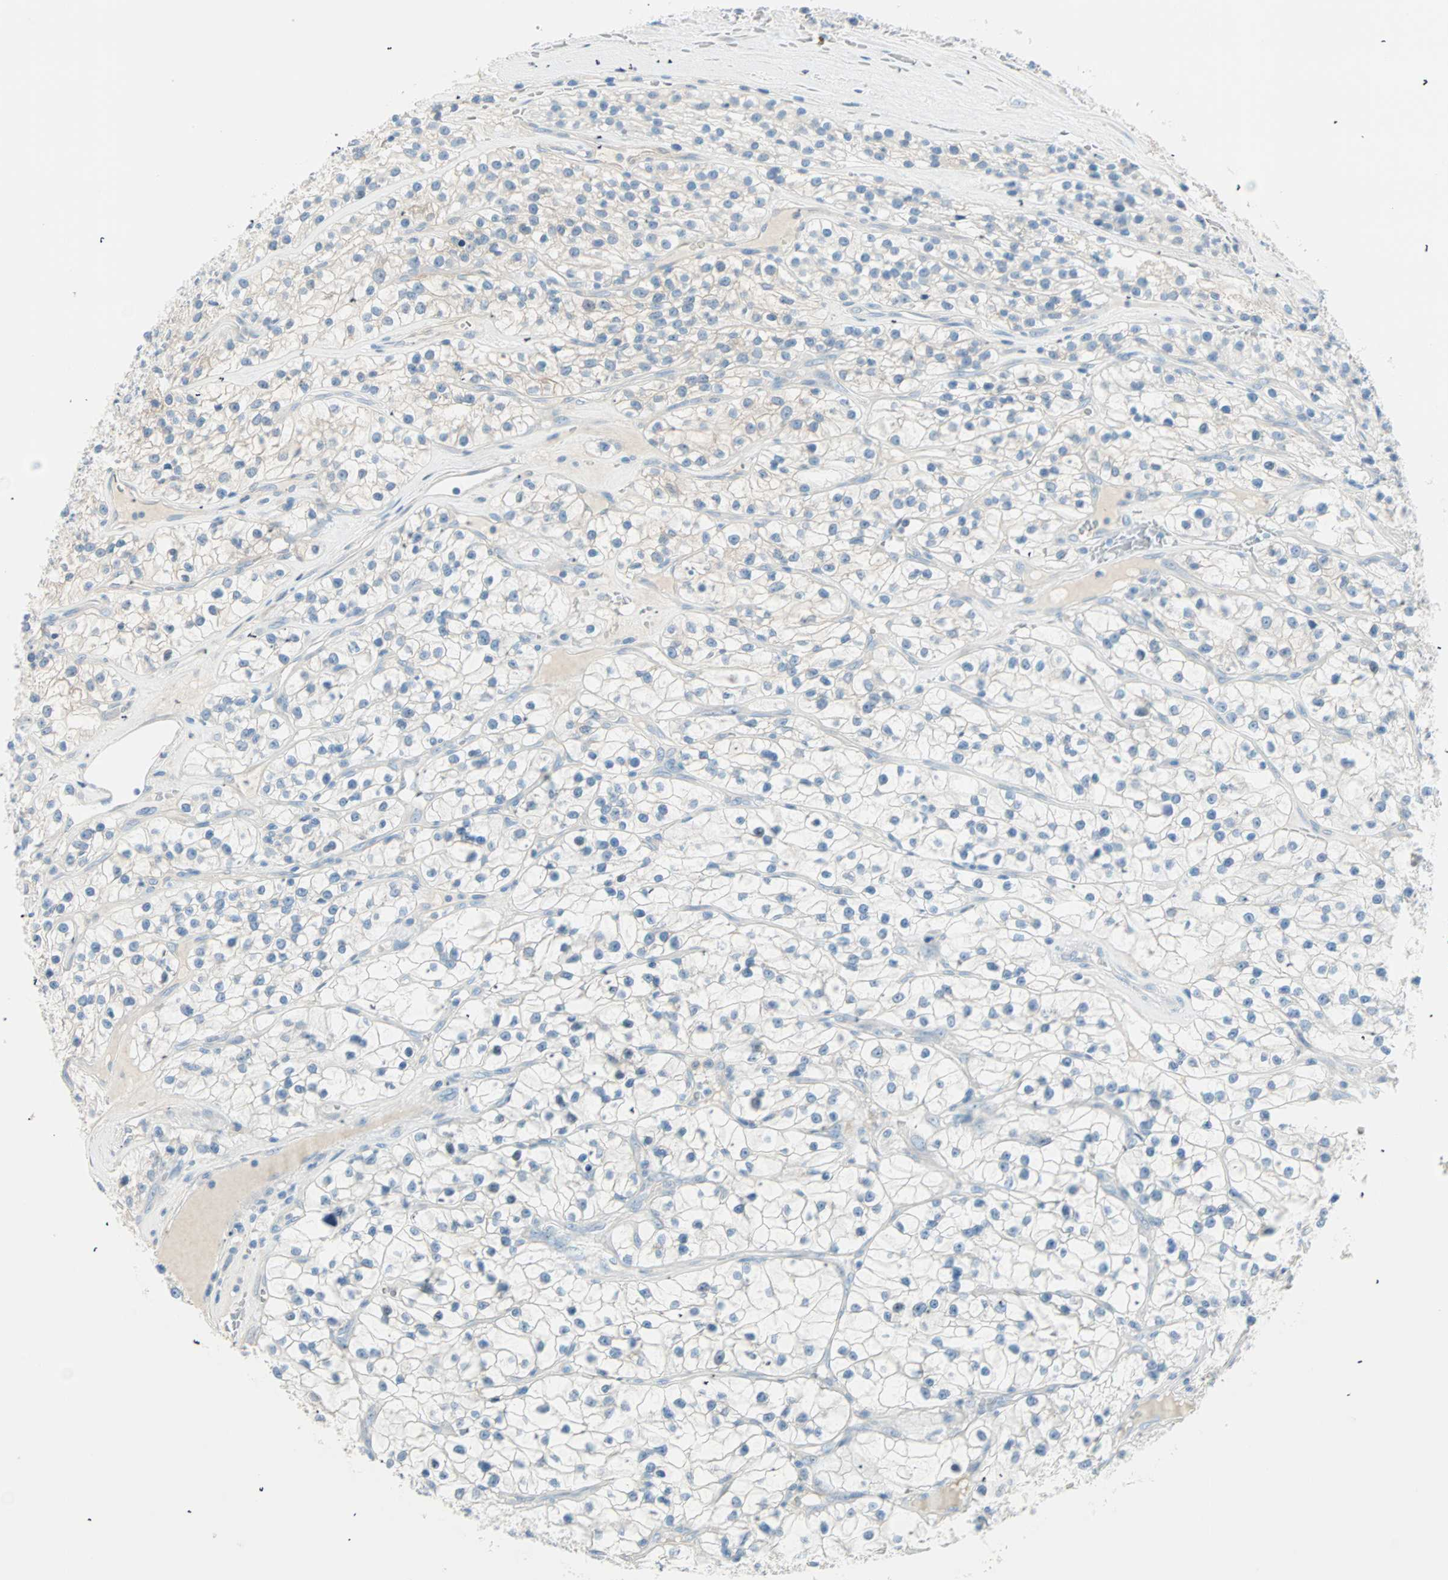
{"staining": {"intensity": "negative", "quantity": "none", "location": "none"}, "tissue": "renal cancer", "cell_type": "Tumor cells", "image_type": "cancer", "snomed": [{"axis": "morphology", "description": "Adenocarcinoma, NOS"}, {"axis": "topography", "description": "Kidney"}], "caption": "DAB (3,3'-diaminobenzidine) immunohistochemical staining of adenocarcinoma (renal) exhibits no significant expression in tumor cells. Nuclei are stained in blue.", "gene": "ATF6", "patient": {"sex": "female", "age": 57}}